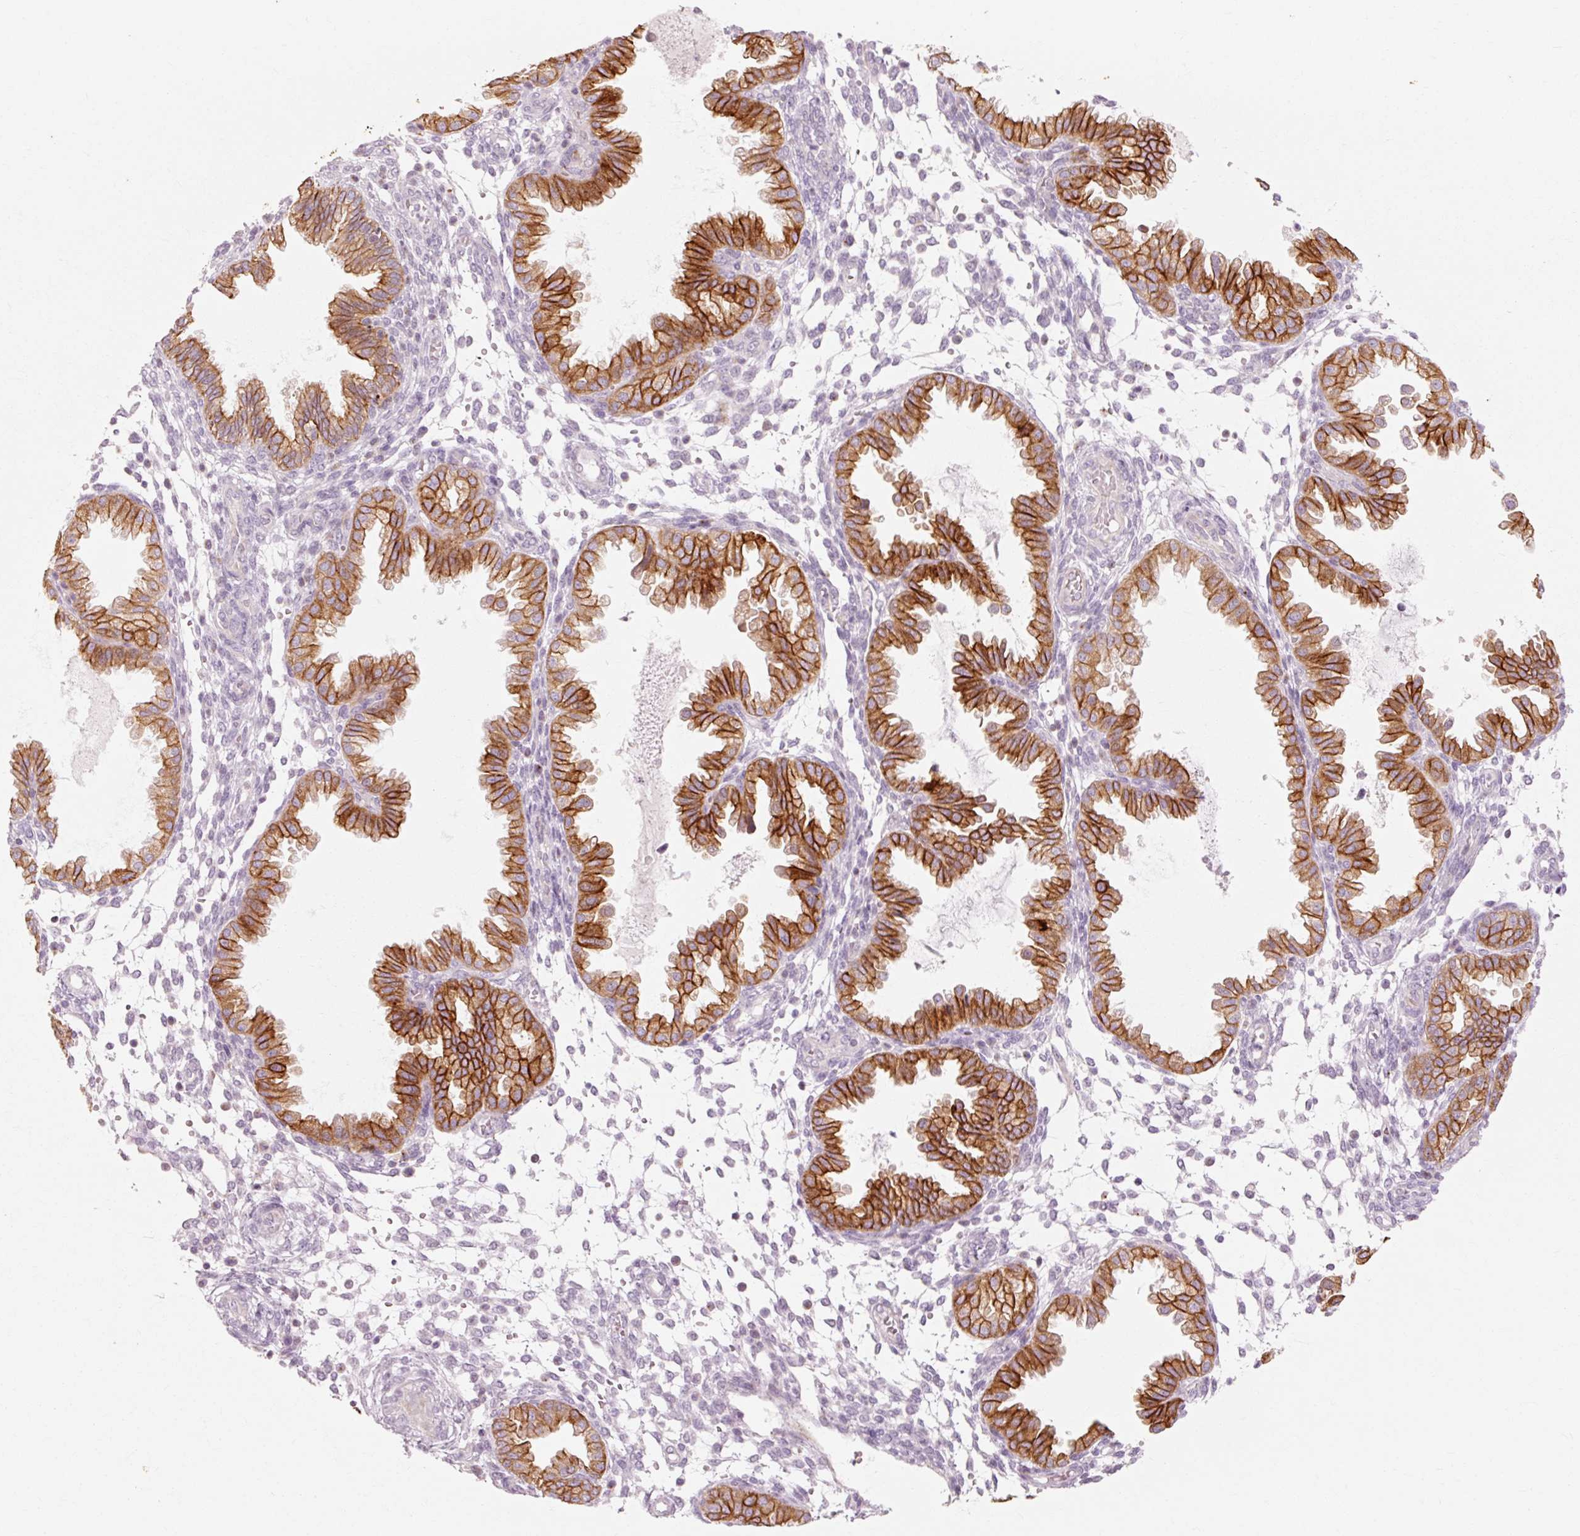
{"staining": {"intensity": "negative", "quantity": "none", "location": "none"}, "tissue": "endometrium", "cell_type": "Cells in endometrial stroma", "image_type": "normal", "snomed": [{"axis": "morphology", "description": "Normal tissue, NOS"}, {"axis": "topography", "description": "Endometrium"}], "caption": "DAB immunohistochemical staining of unremarkable human endometrium displays no significant positivity in cells in endometrial stroma. Nuclei are stained in blue.", "gene": "TRIM73", "patient": {"sex": "female", "age": 33}}